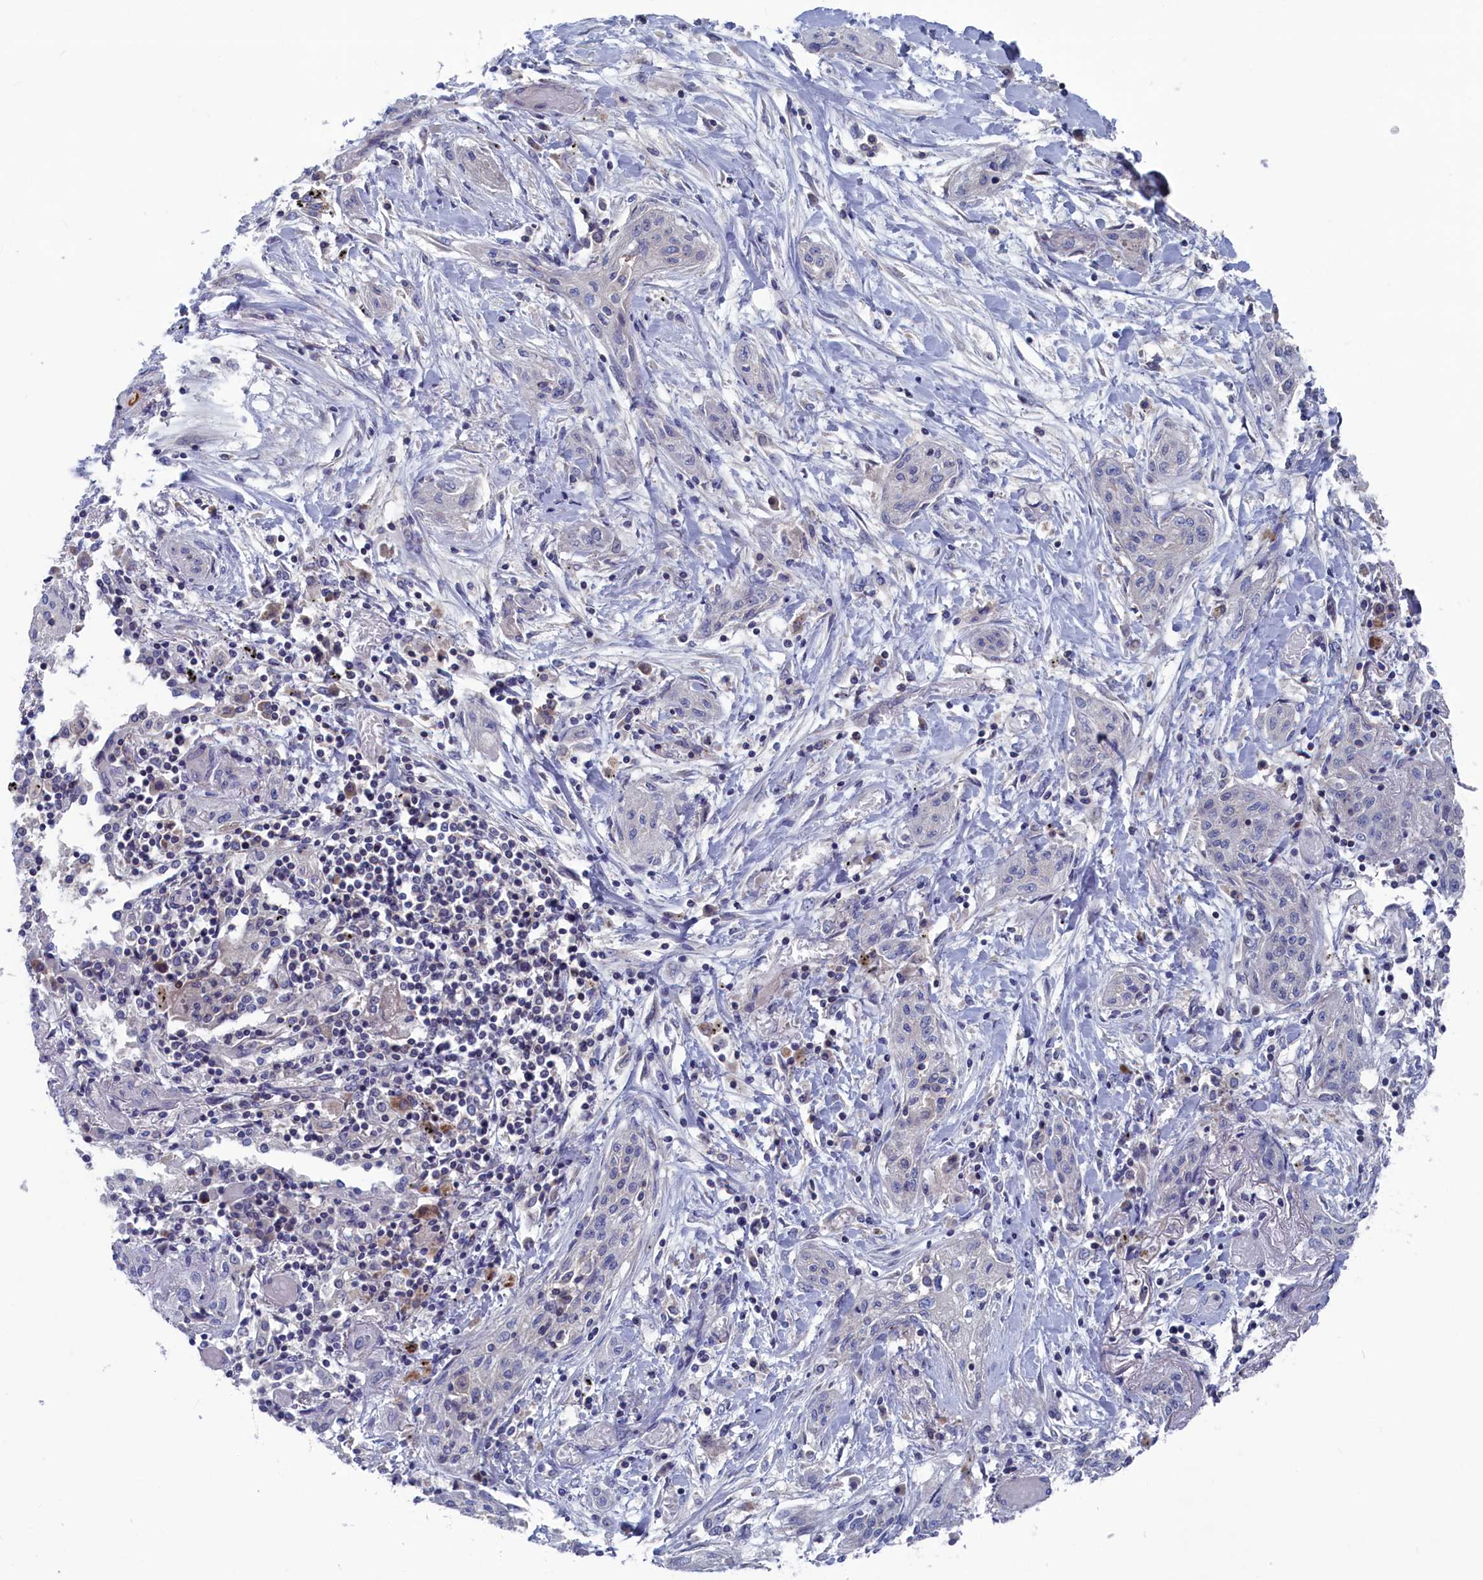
{"staining": {"intensity": "negative", "quantity": "none", "location": "none"}, "tissue": "lung cancer", "cell_type": "Tumor cells", "image_type": "cancer", "snomed": [{"axis": "morphology", "description": "Squamous cell carcinoma, NOS"}, {"axis": "topography", "description": "Lung"}], "caption": "Immunohistochemistry (IHC) of lung squamous cell carcinoma displays no expression in tumor cells. Brightfield microscopy of immunohistochemistry stained with DAB (brown) and hematoxylin (blue), captured at high magnification.", "gene": "CEND1", "patient": {"sex": "female", "age": 47}}